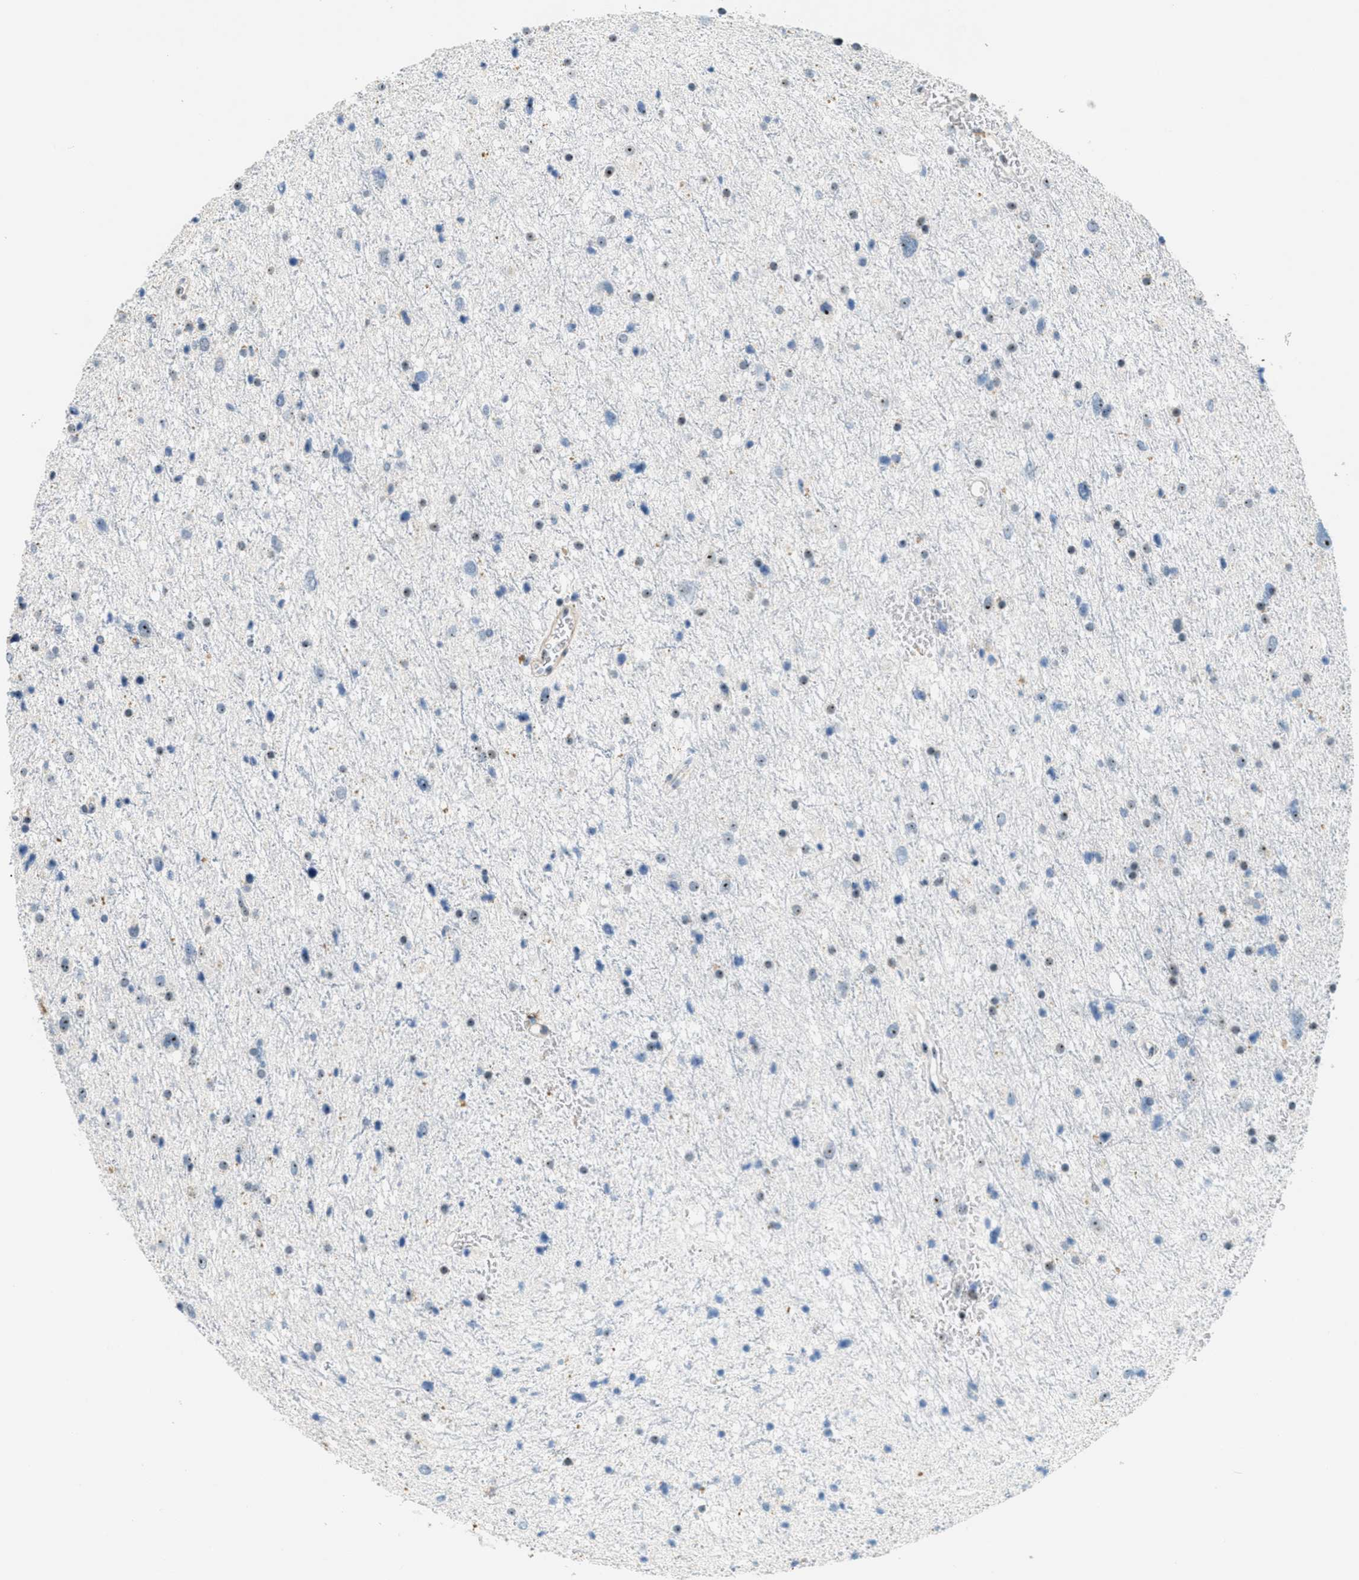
{"staining": {"intensity": "weak", "quantity": "<25%", "location": "nuclear"}, "tissue": "glioma", "cell_type": "Tumor cells", "image_type": "cancer", "snomed": [{"axis": "morphology", "description": "Glioma, malignant, Low grade"}, {"axis": "topography", "description": "Brain"}], "caption": "Malignant glioma (low-grade) was stained to show a protein in brown. There is no significant staining in tumor cells.", "gene": "DDX47", "patient": {"sex": "female", "age": 37}}